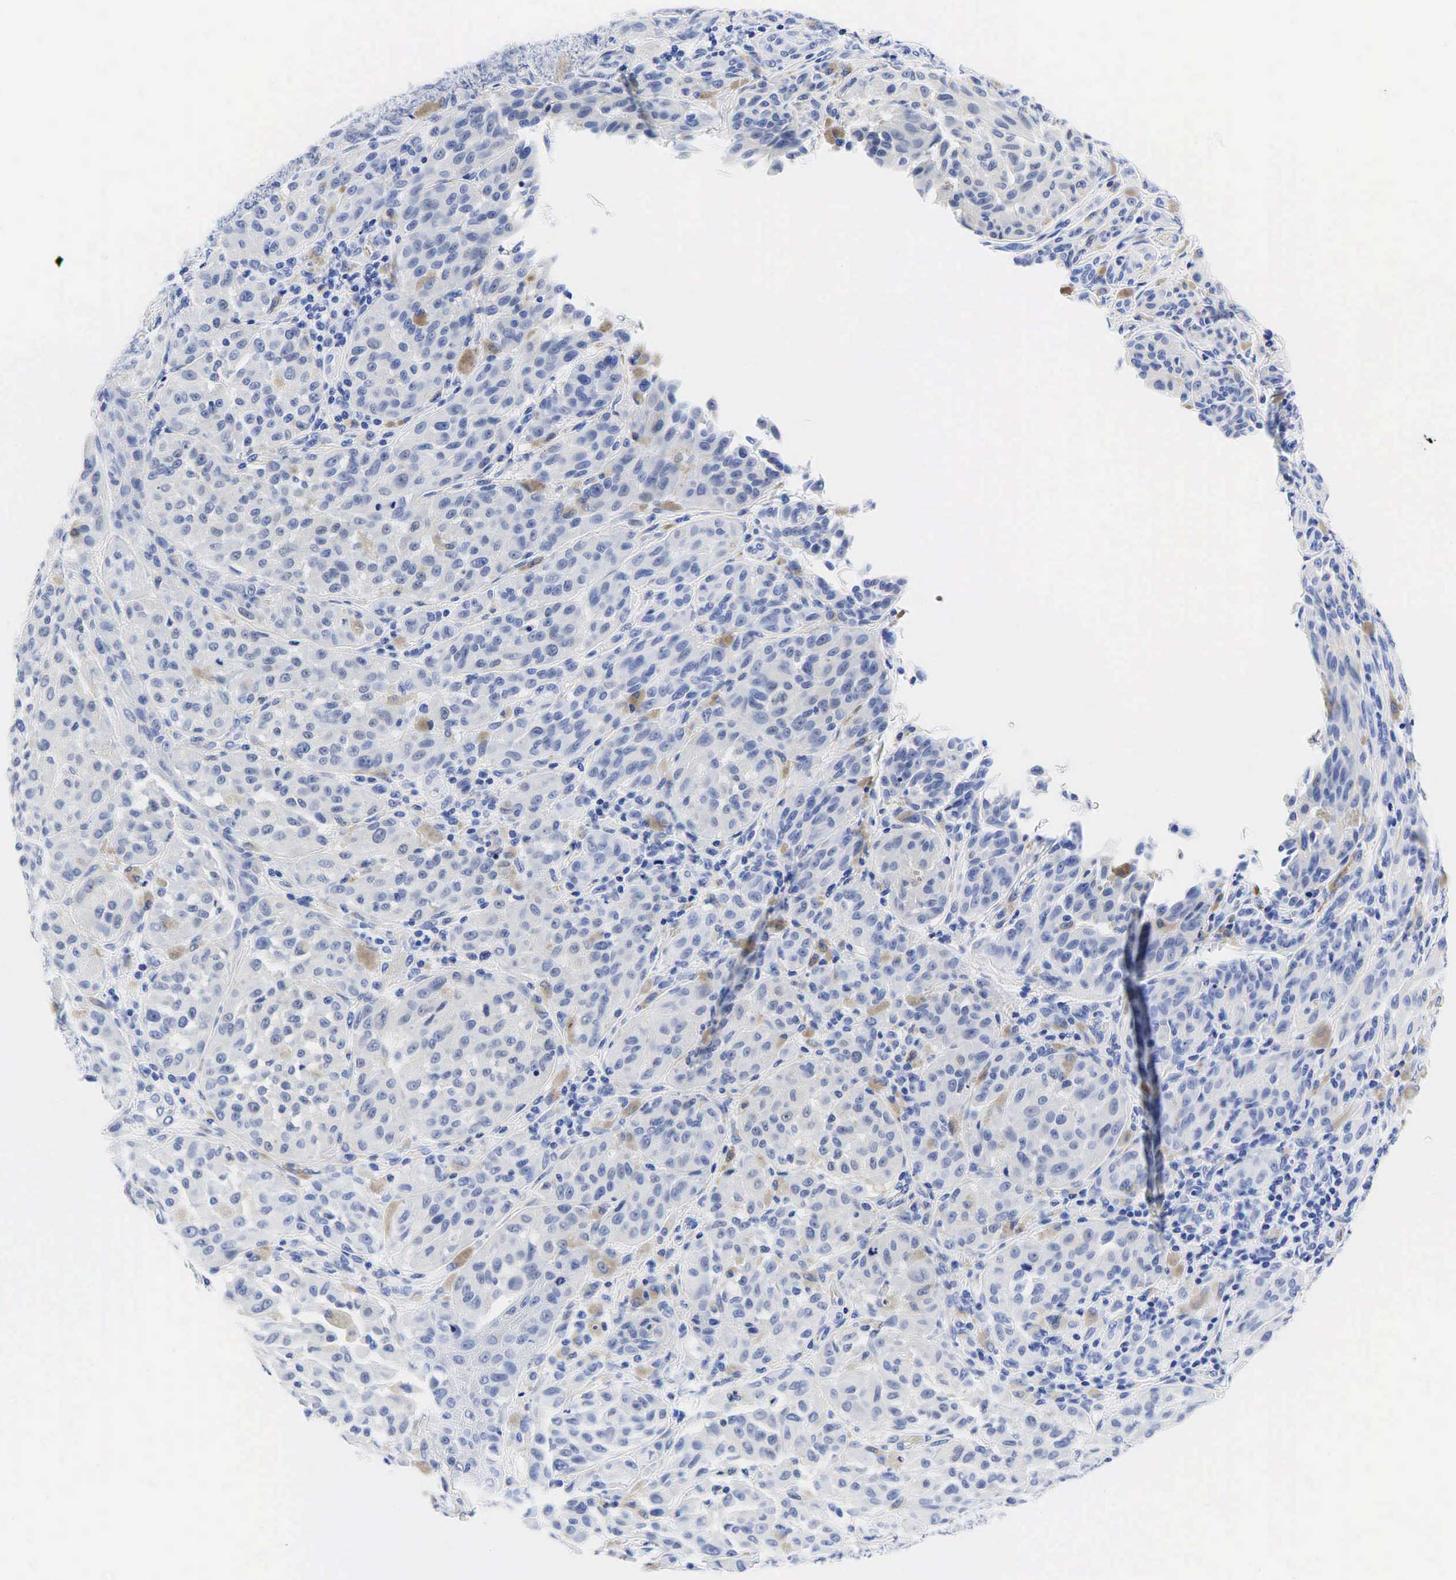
{"staining": {"intensity": "weak", "quantity": "<25%", "location": "cytoplasmic/membranous"}, "tissue": "melanoma", "cell_type": "Tumor cells", "image_type": "cancer", "snomed": [{"axis": "morphology", "description": "Malignant melanoma, NOS"}, {"axis": "topography", "description": "Skin"}], "caption": "Immunohistochemical staining of malignant melanoma shows no significant staining in tumor cells.", "gene": "CHGA", "patient": {"sex": "male", "age": 44}}